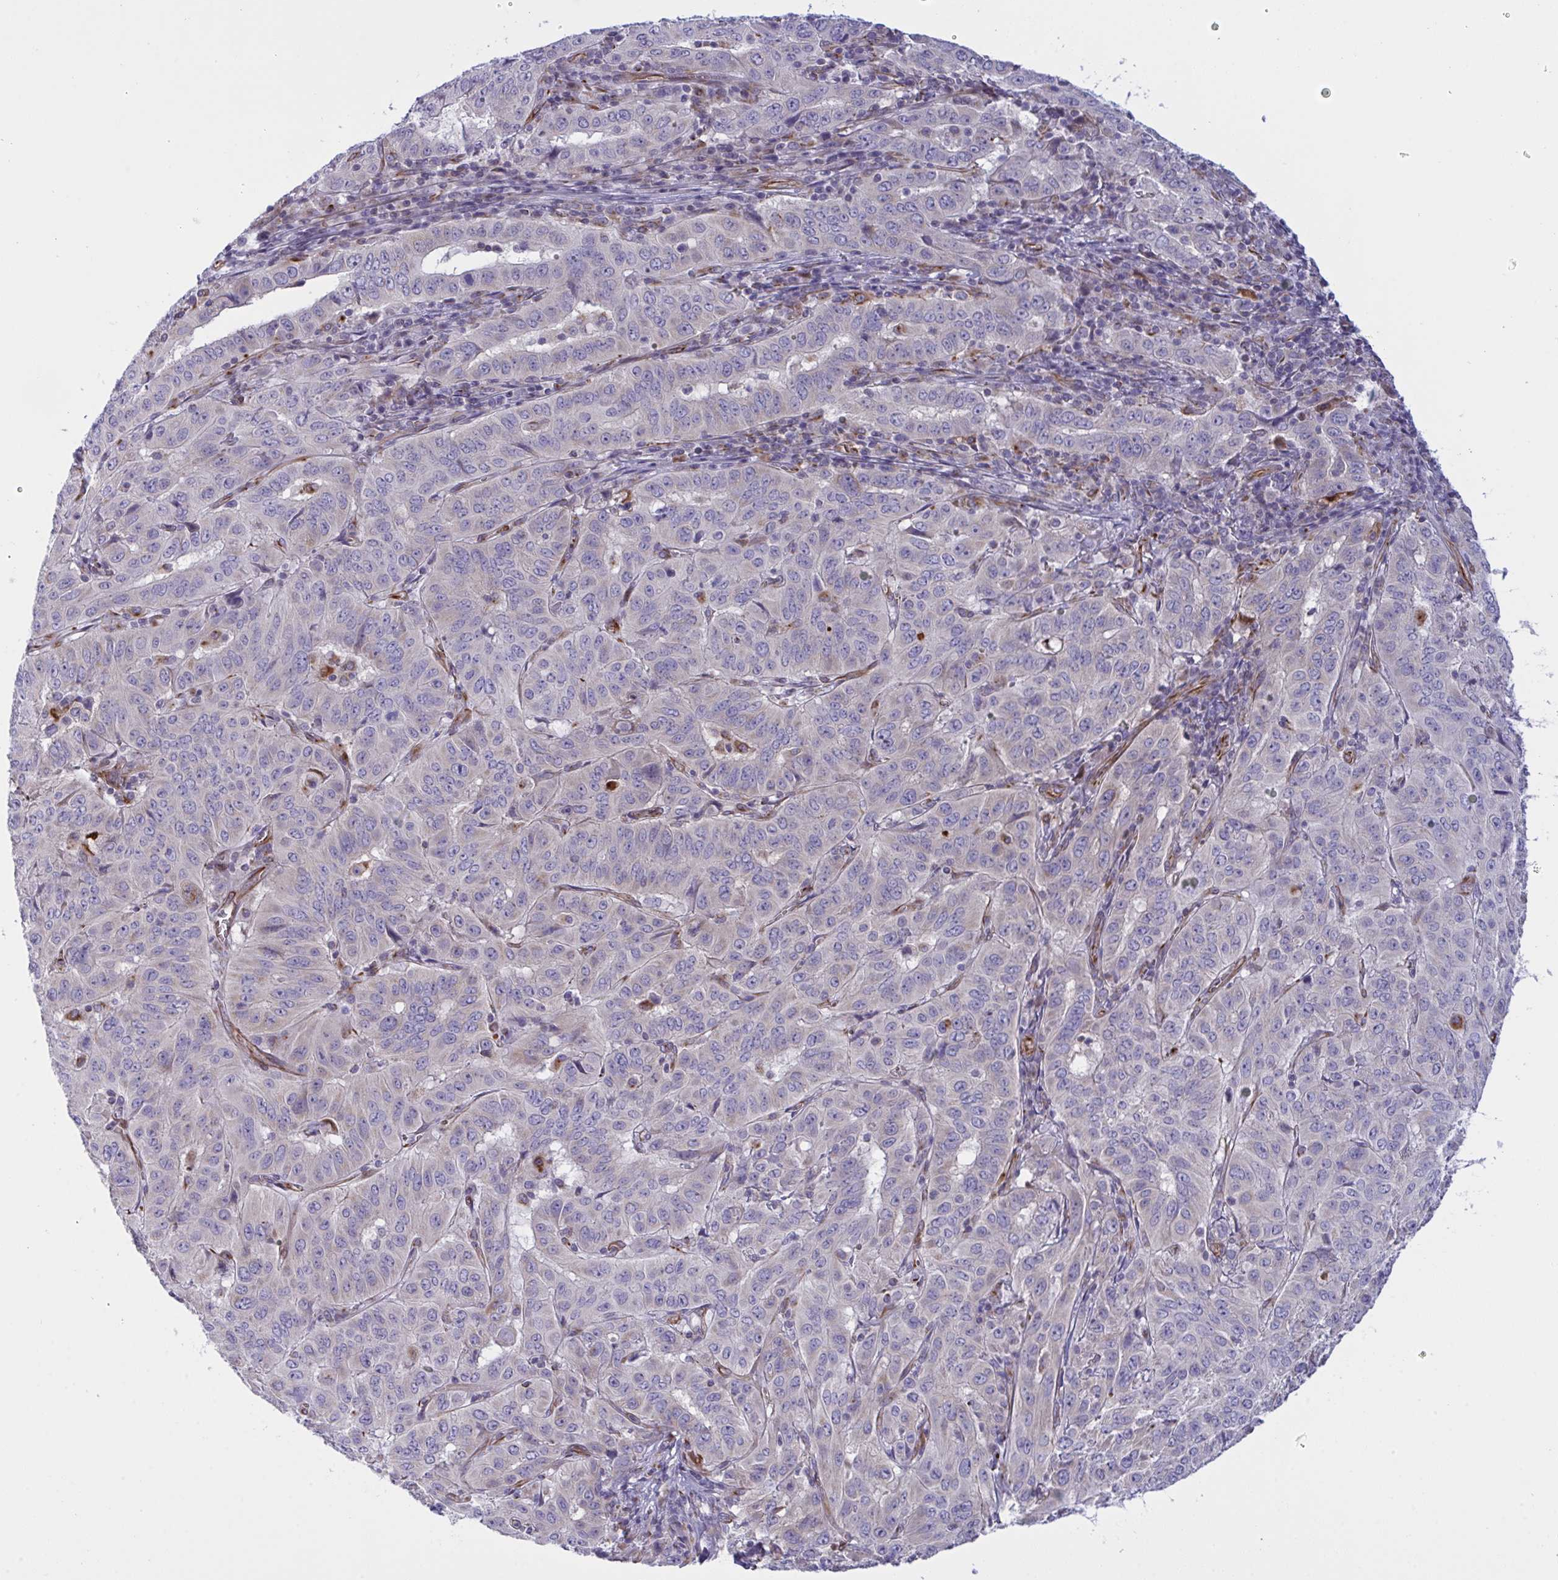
{"staining": {"intensity": "negative", "quantity": "none", "location": "none"}, "tissue": "pancreatic cancer", "cell_type": "Tumor cells", "image_type": "cancer", "snomed": [{"axis": "morphology", "description": "Adenocarcinoma, NOS"}, {"axis": "topography", "description": "Pancreas"}], "caption": "Protein analysis of adenocarcinoma (pancreatic) exhibits no significant staining in tumor cells. (DAB (3,3'-diaminobenzidine) IHC with hematoxylin counter stain).", "gene": "DCBLD1", "patient": {"sex": "male", "age": 63}}